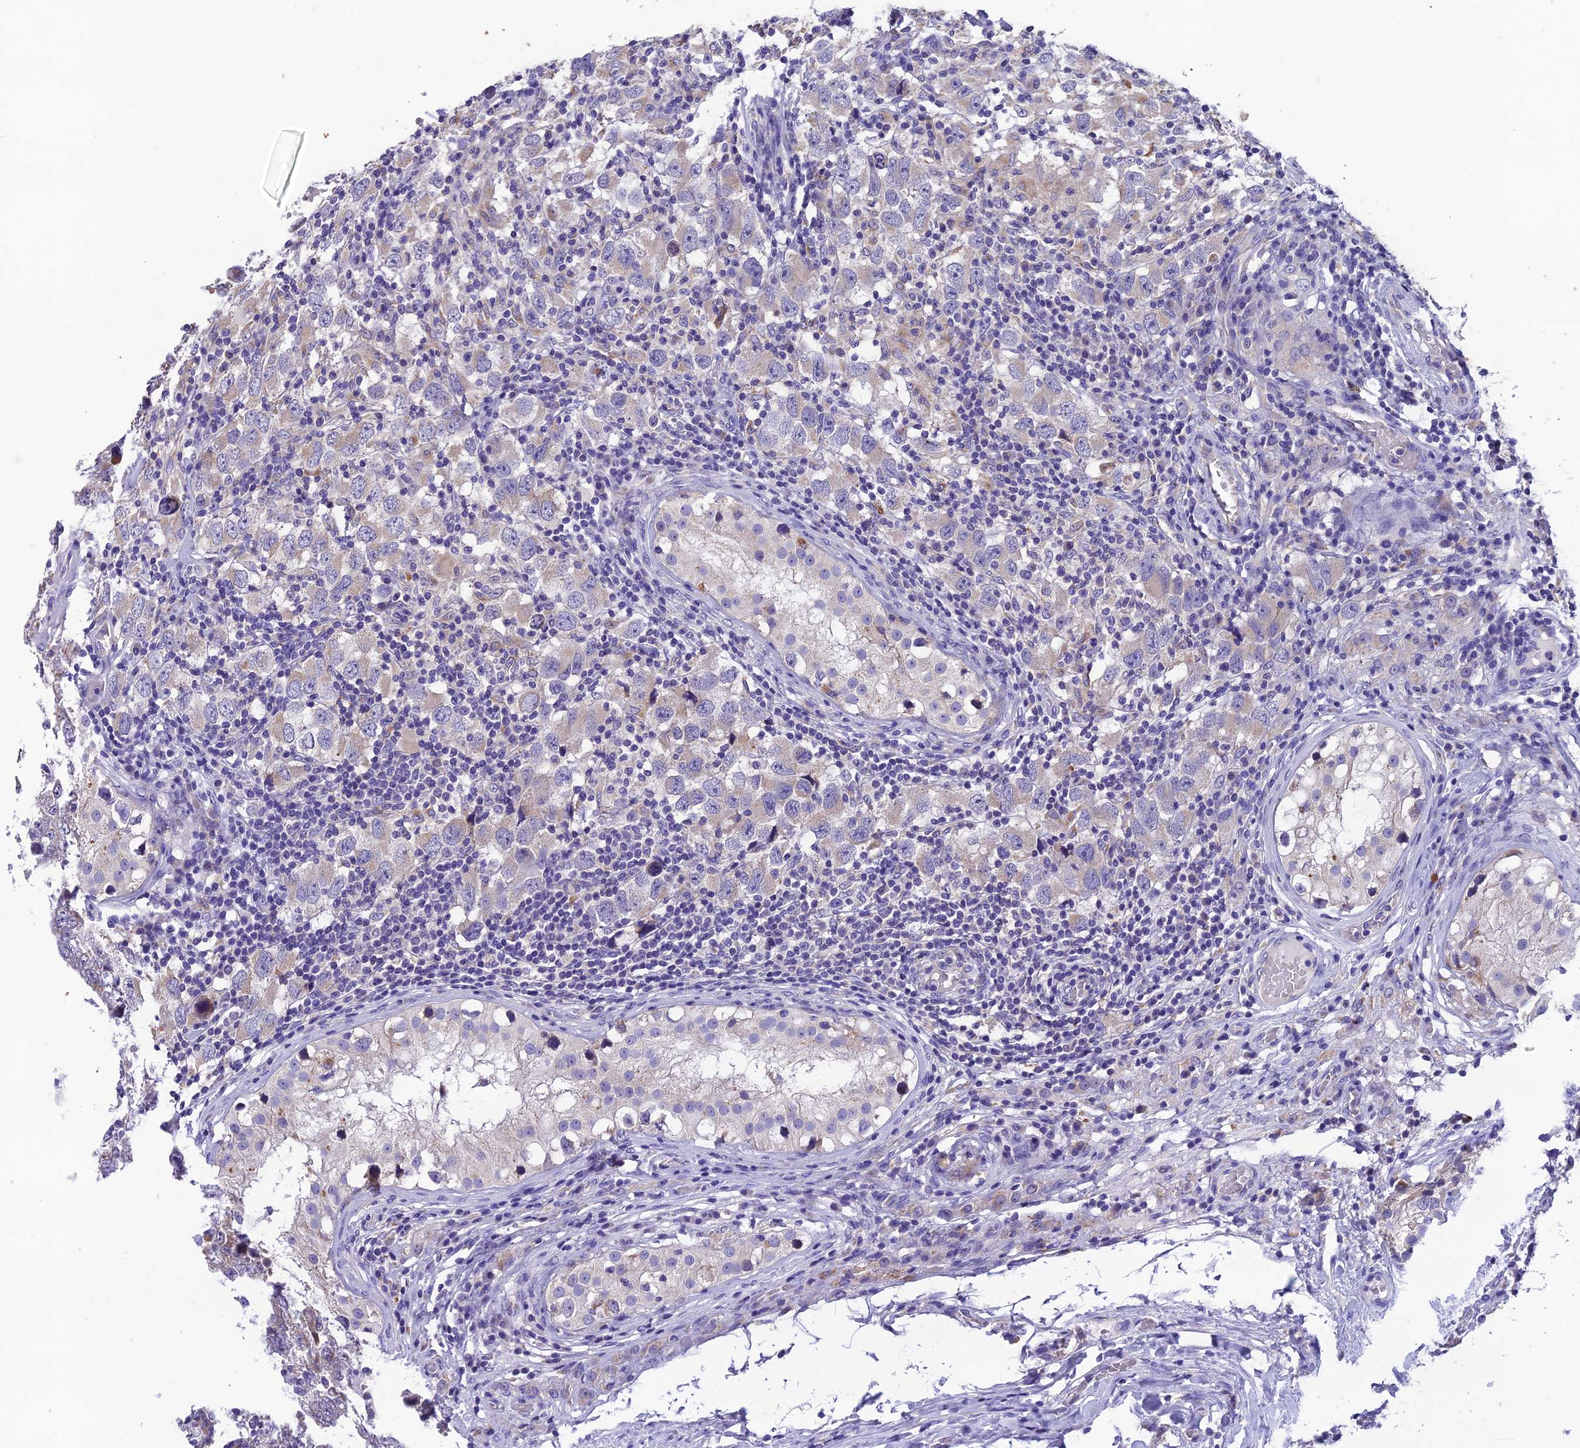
{"staining": {"intensity": "weak", "quantity": "<25%", "location": "cytoplasmic/membranous"}, "tissue": "testis cancer", "cell_type": "Tumor cells", "image_type": "cancer", "snomed": [{"axis": "morphology", "description": "Carcinoma, Embryonal, NOS"}, {"axis": "topography", "description": "Testis"}], "caption": "Tumor cells show no significant positivity in testis embryonal carcinoma.", "gene": "MIIP", "patient": {"sex": "male", "age": 21}}